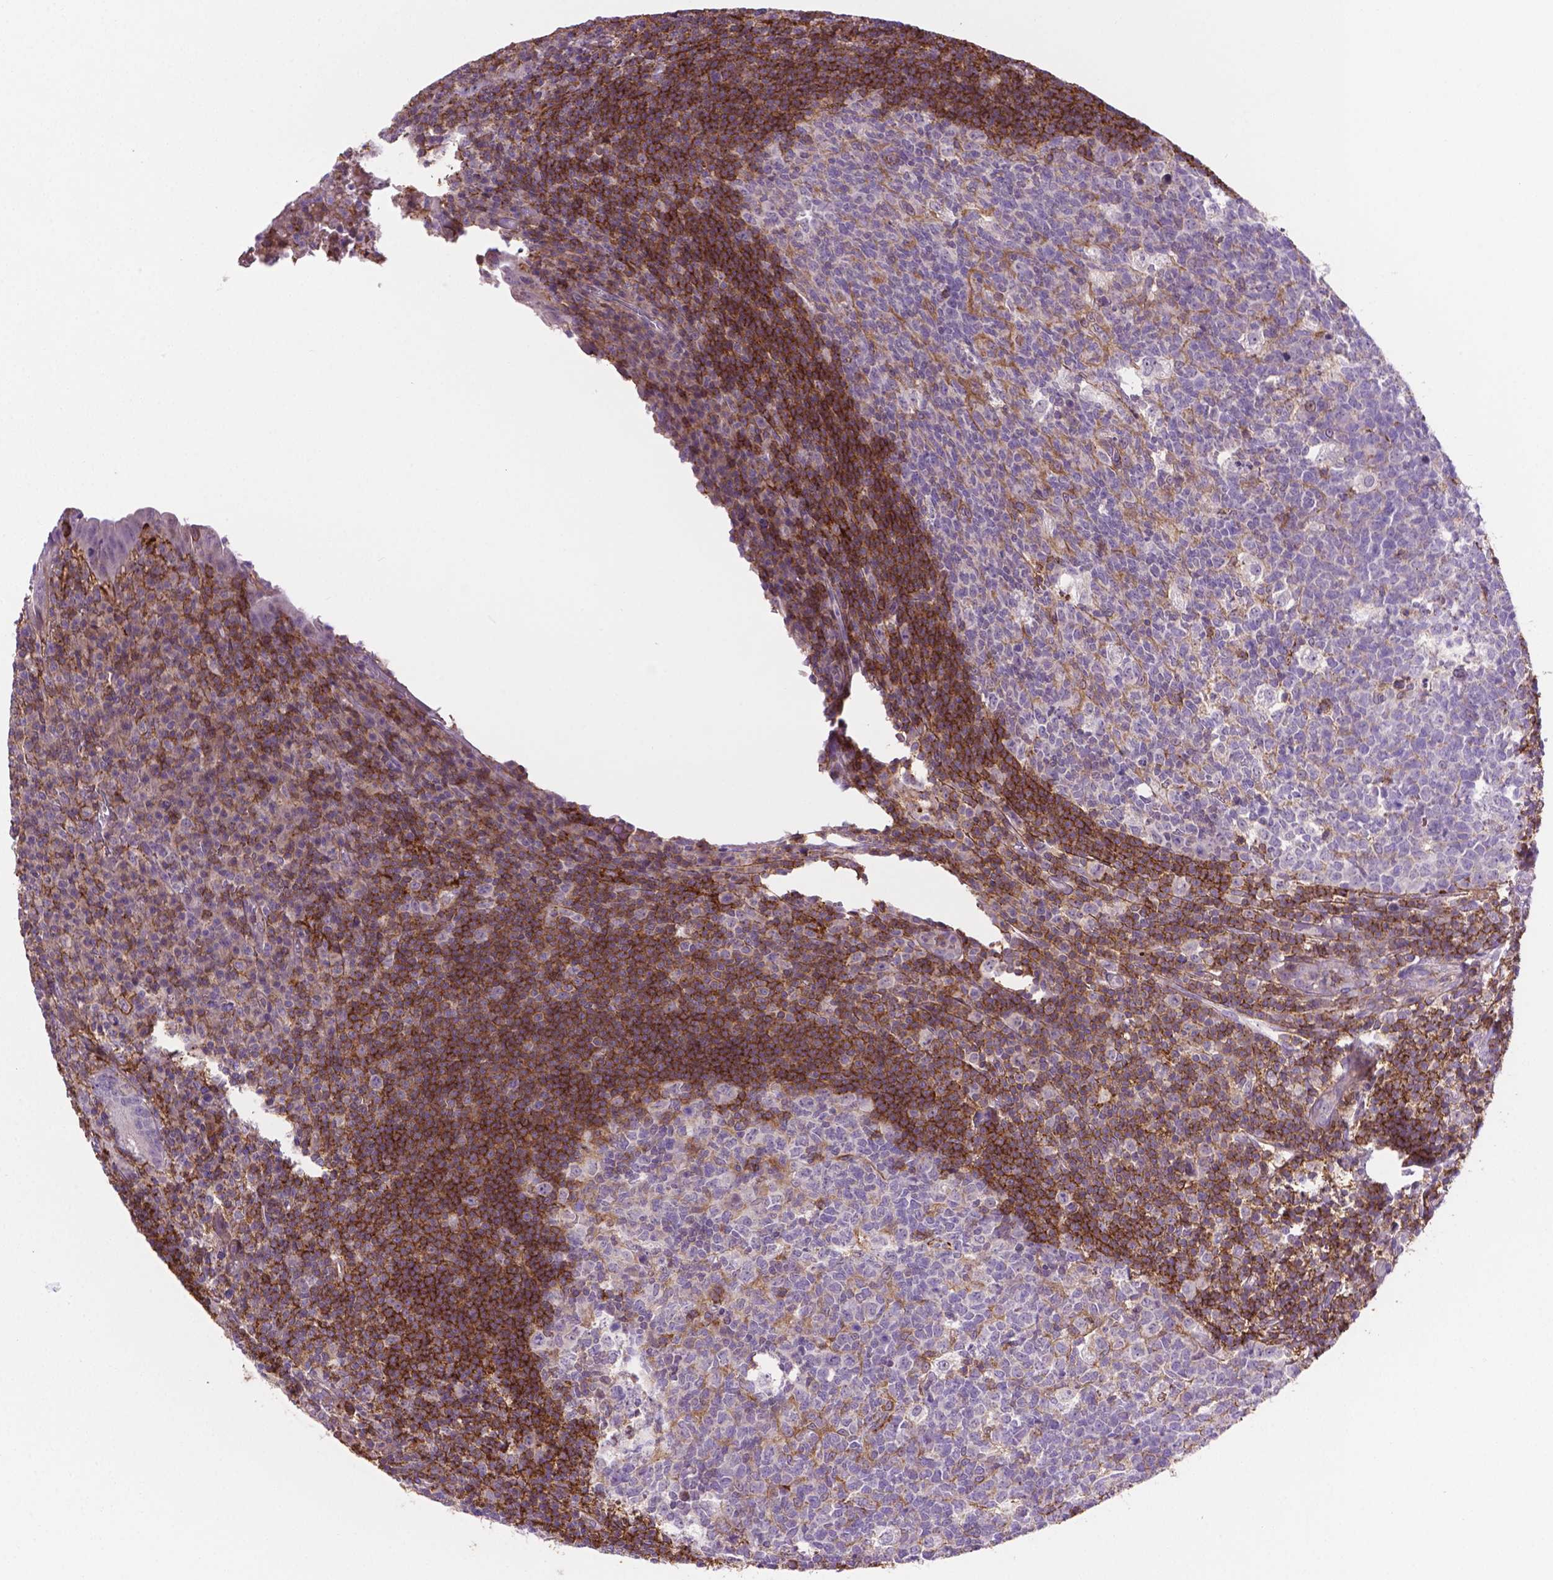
{"staining": {"intensity": "negative", "quantity": "none", "location": "none"}, "tissue": "appendix", "cell_type": "Glandular cells", "image_type": "normal", "snomed": [{"axis": "morphology", "description": "Normal tissue, NOS"}, {"axis": "topography", "description": "Appendix"}], "caption": "The immunohistochemistry (IHC) histopathology image has no significant positivity in glandular cells of appendix. (DAB (3,3'-diaminobenzidine) IHC, high magnification).", "gene": "ACAD10", "patient": {"sex": "male", "age": 18}}